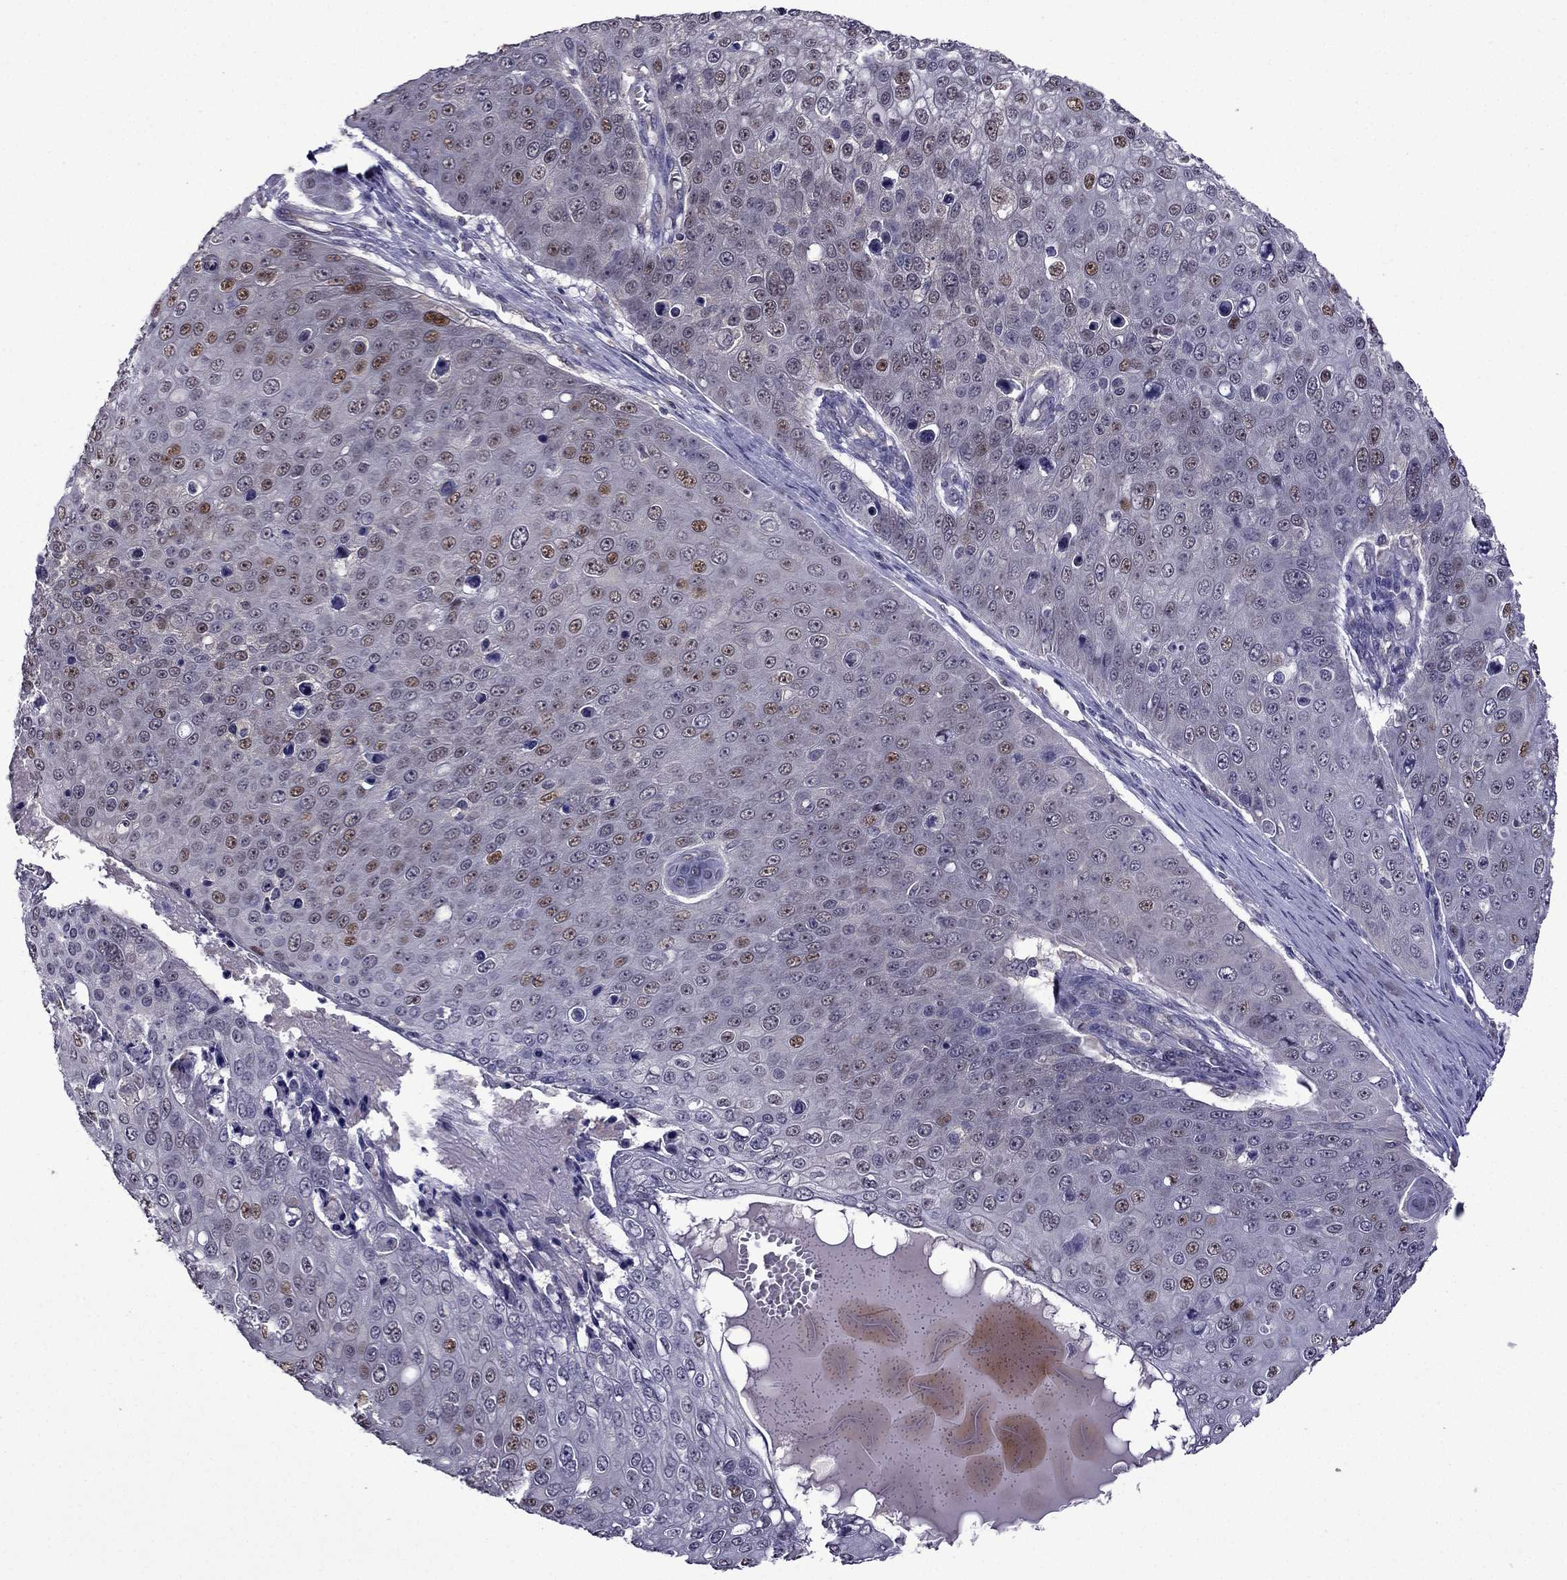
{"staining": {"intensity": "moderate", "quantity": "<25%", "location": "nuclear"}, "tissue": "skin cancer", "cell_type": "Tumor cells", "image_type": "cancer", "snomed": [{"axis": "morphology", "description": "Squamous cell carcinoma, NOS"}, {"axis": "topography", "description": "Skin"}], "caption": "Immunohistochemistry (IHC) (DAB) staining of skin cancer displays moderate nuclear protein positivity in approximately <25% of tumor cells.", "gene": "CDK5", "patient": {"sex": "male", "age": 71}}